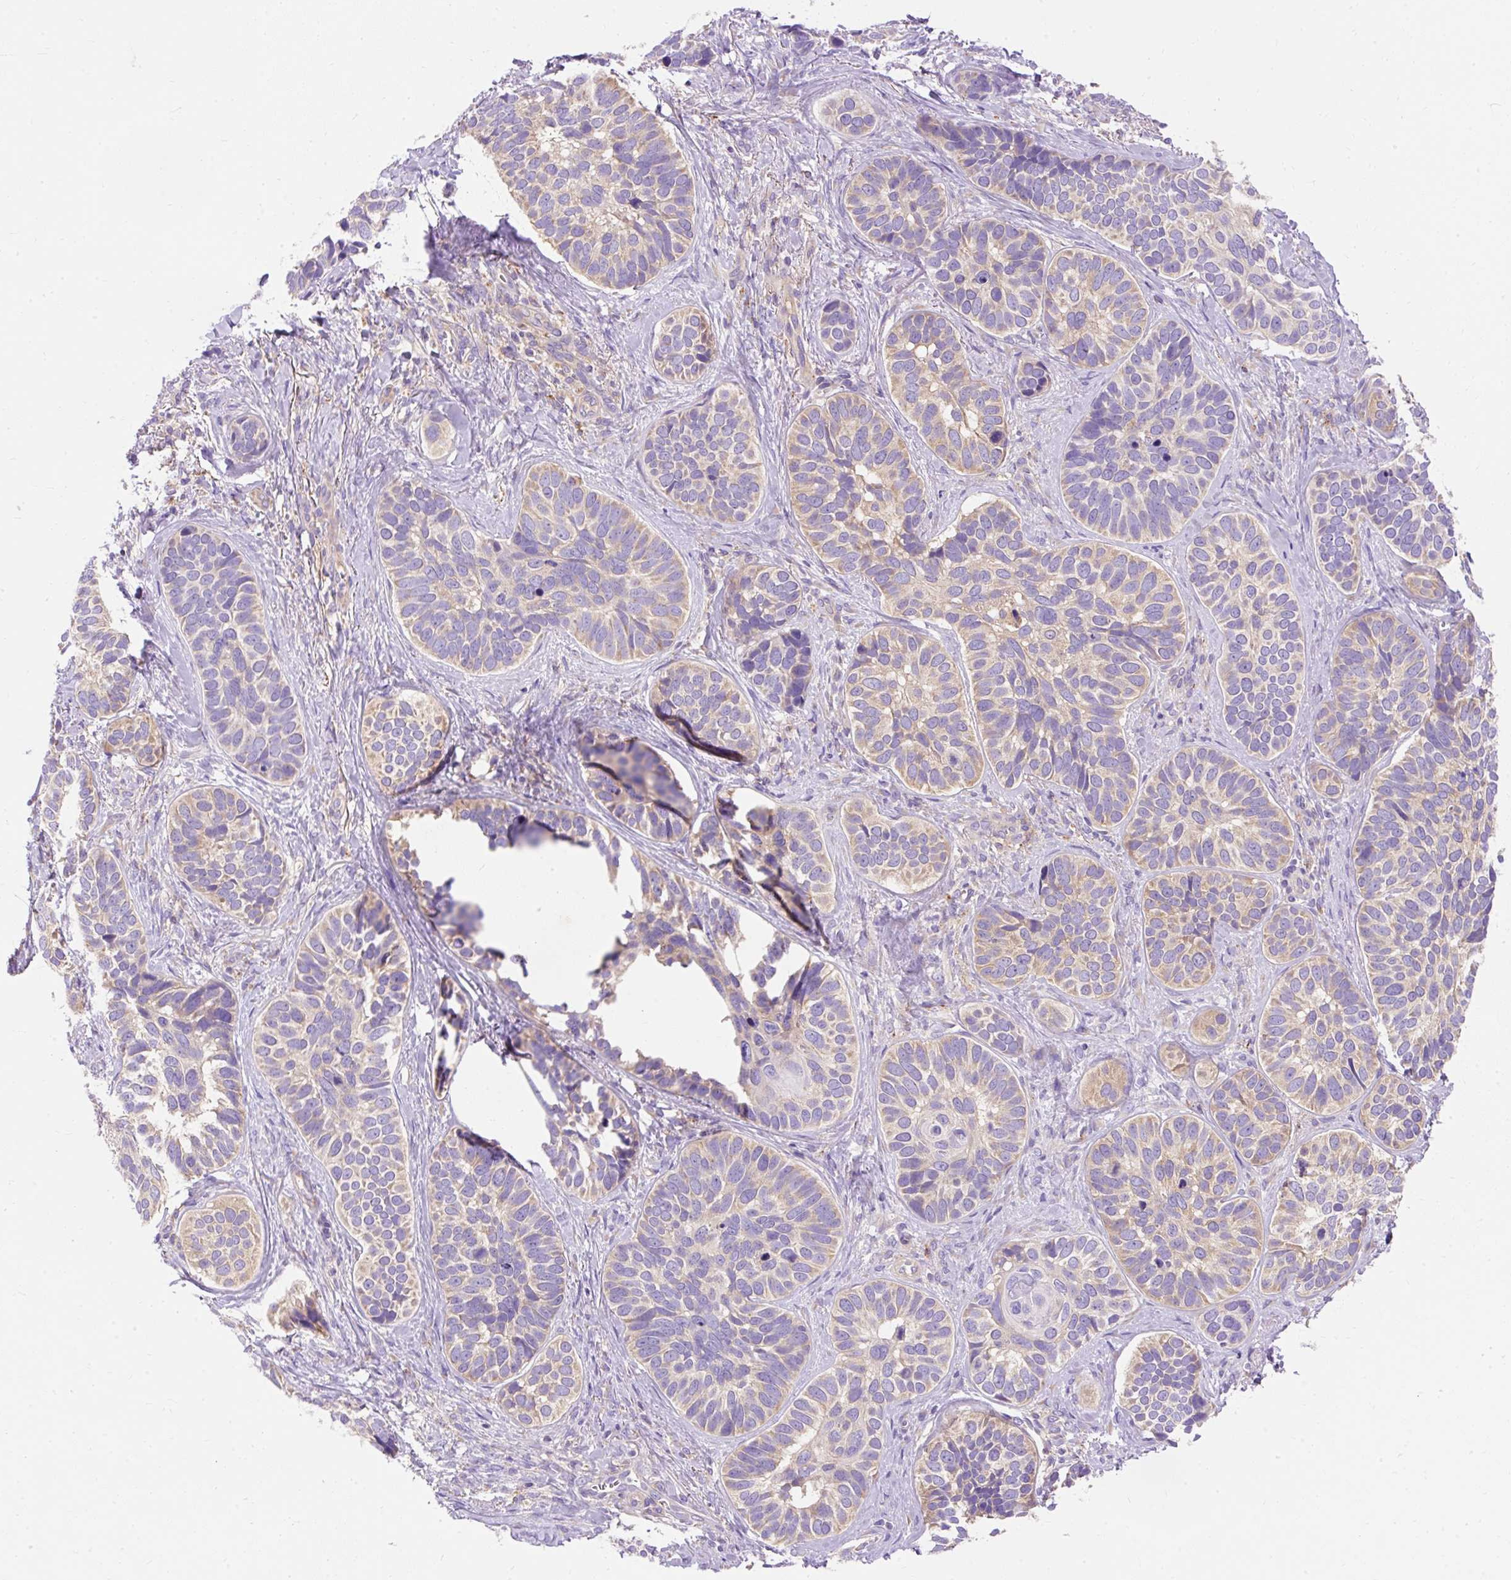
{"staining": {"intensity": "weak", "quantity": "25%-75%", "location": "cytoplasmic/membranous"}, "tissue": "skin cancer", "cell_type": "Tumor cells", "image_type": "cancer", "snomed": [{"axis": "morphology", "description": "Basal cell carcinoma"}, {"axis": "topography", "description": "Skin"}], "caption": "There is low levels of weak cytoplasmic/membranous expression in tumor cells of skin cancer, as demonstrated by immunohistochemical staining (brown color).", "gene": "OR4K15", "patient": {"sex": "male", "age": 62}}